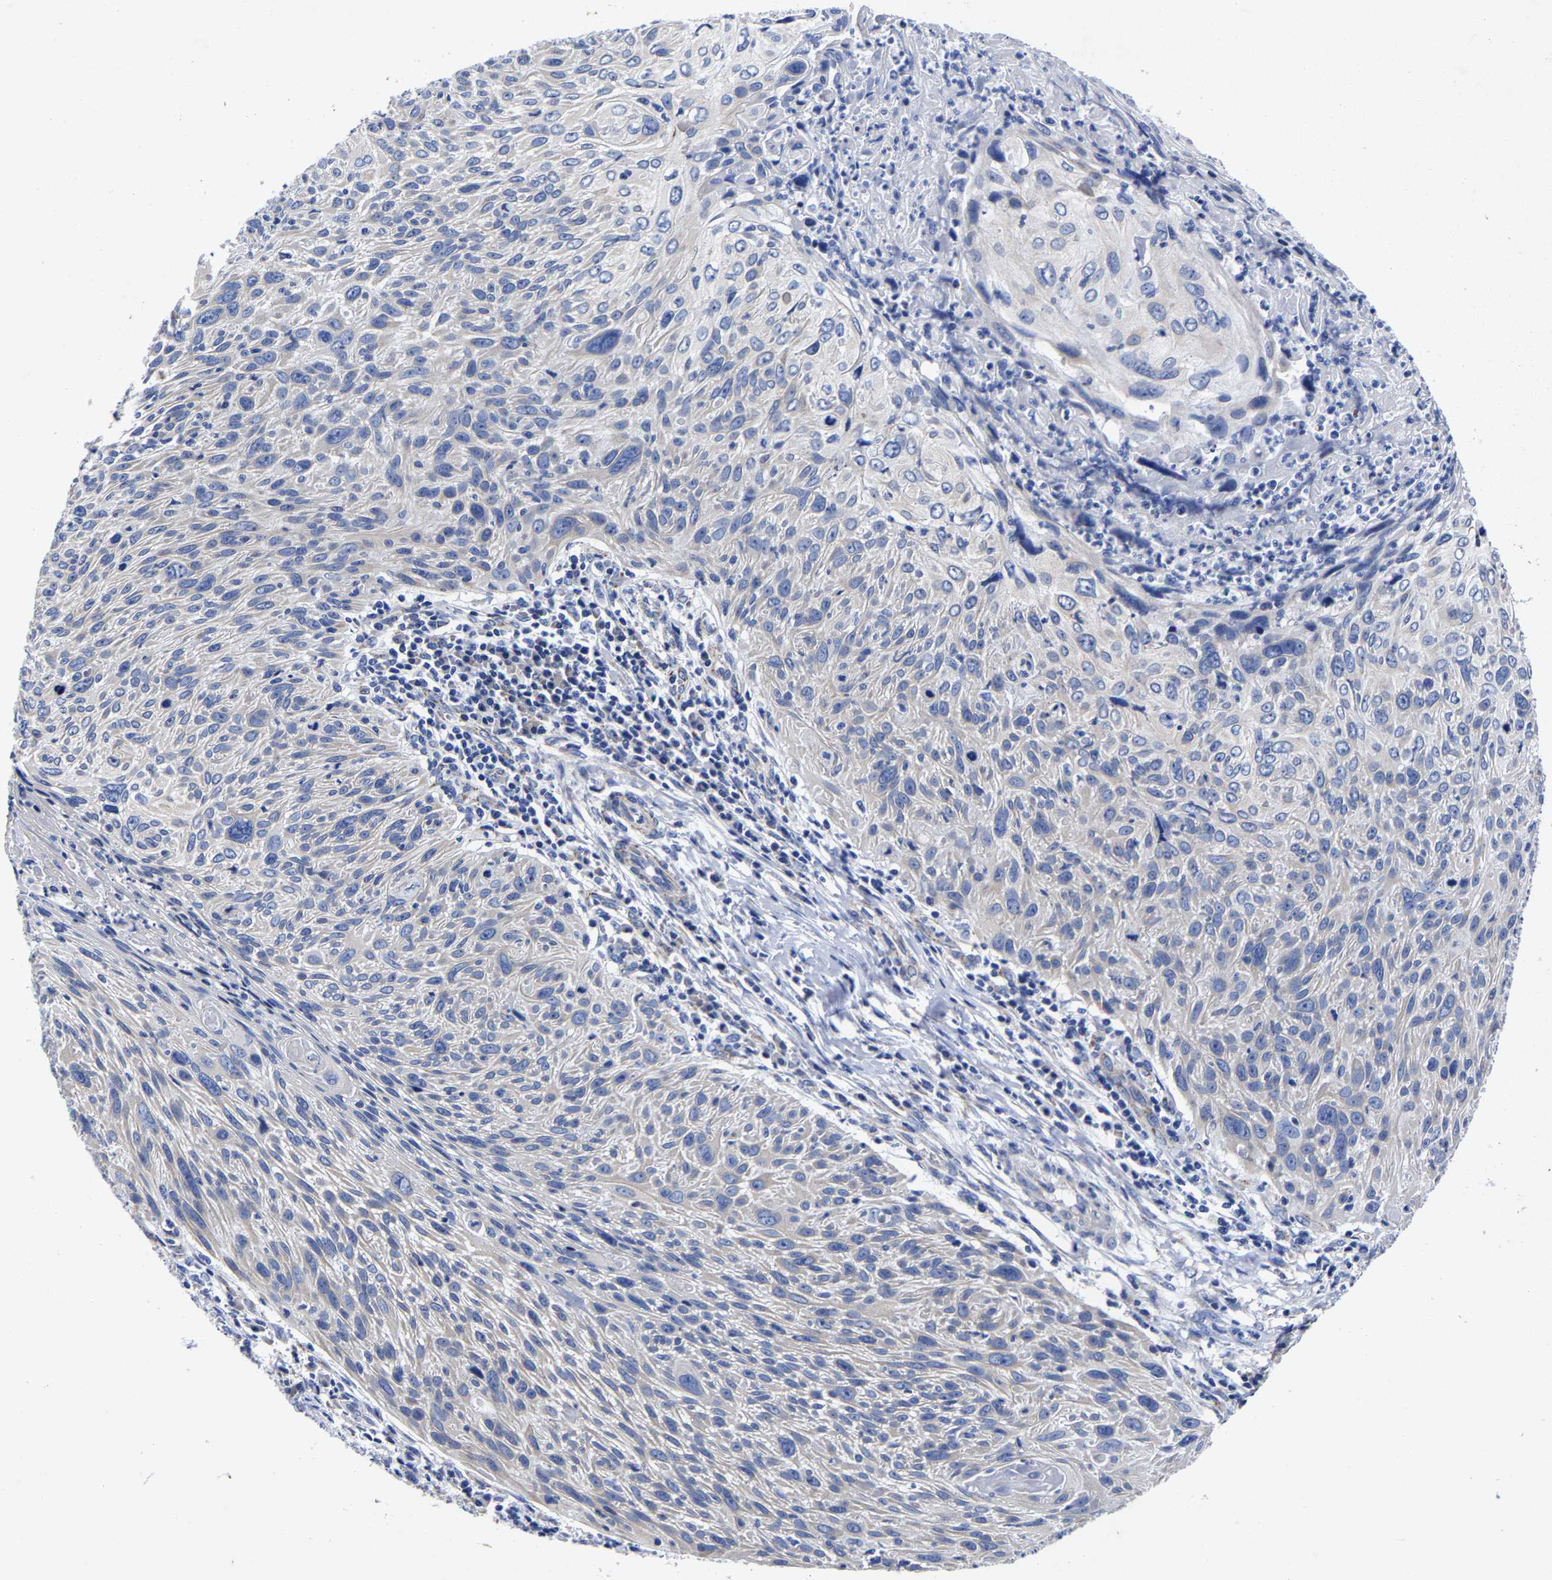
{"staining": {"intensity": "negative", "quantity": "none", "location": "none"}, "tissue": "cervical cancer", "cell_type": "Tumor cells", "image_type": "cancer", "snomed": [{"axis": "morphology", "description": "Squamous cell carcinoma, NOS"}, {"axis": "topography", "description": "Cervix"}], "caption": "This is a image of immunohistochemistry staining of cervical cancer (squamous cell carcinoma), which shows no expression in tumor cells. Nuclei are stained in blue.", "gene": "AASS", "patient": {"sex": "female", "age": 51}}